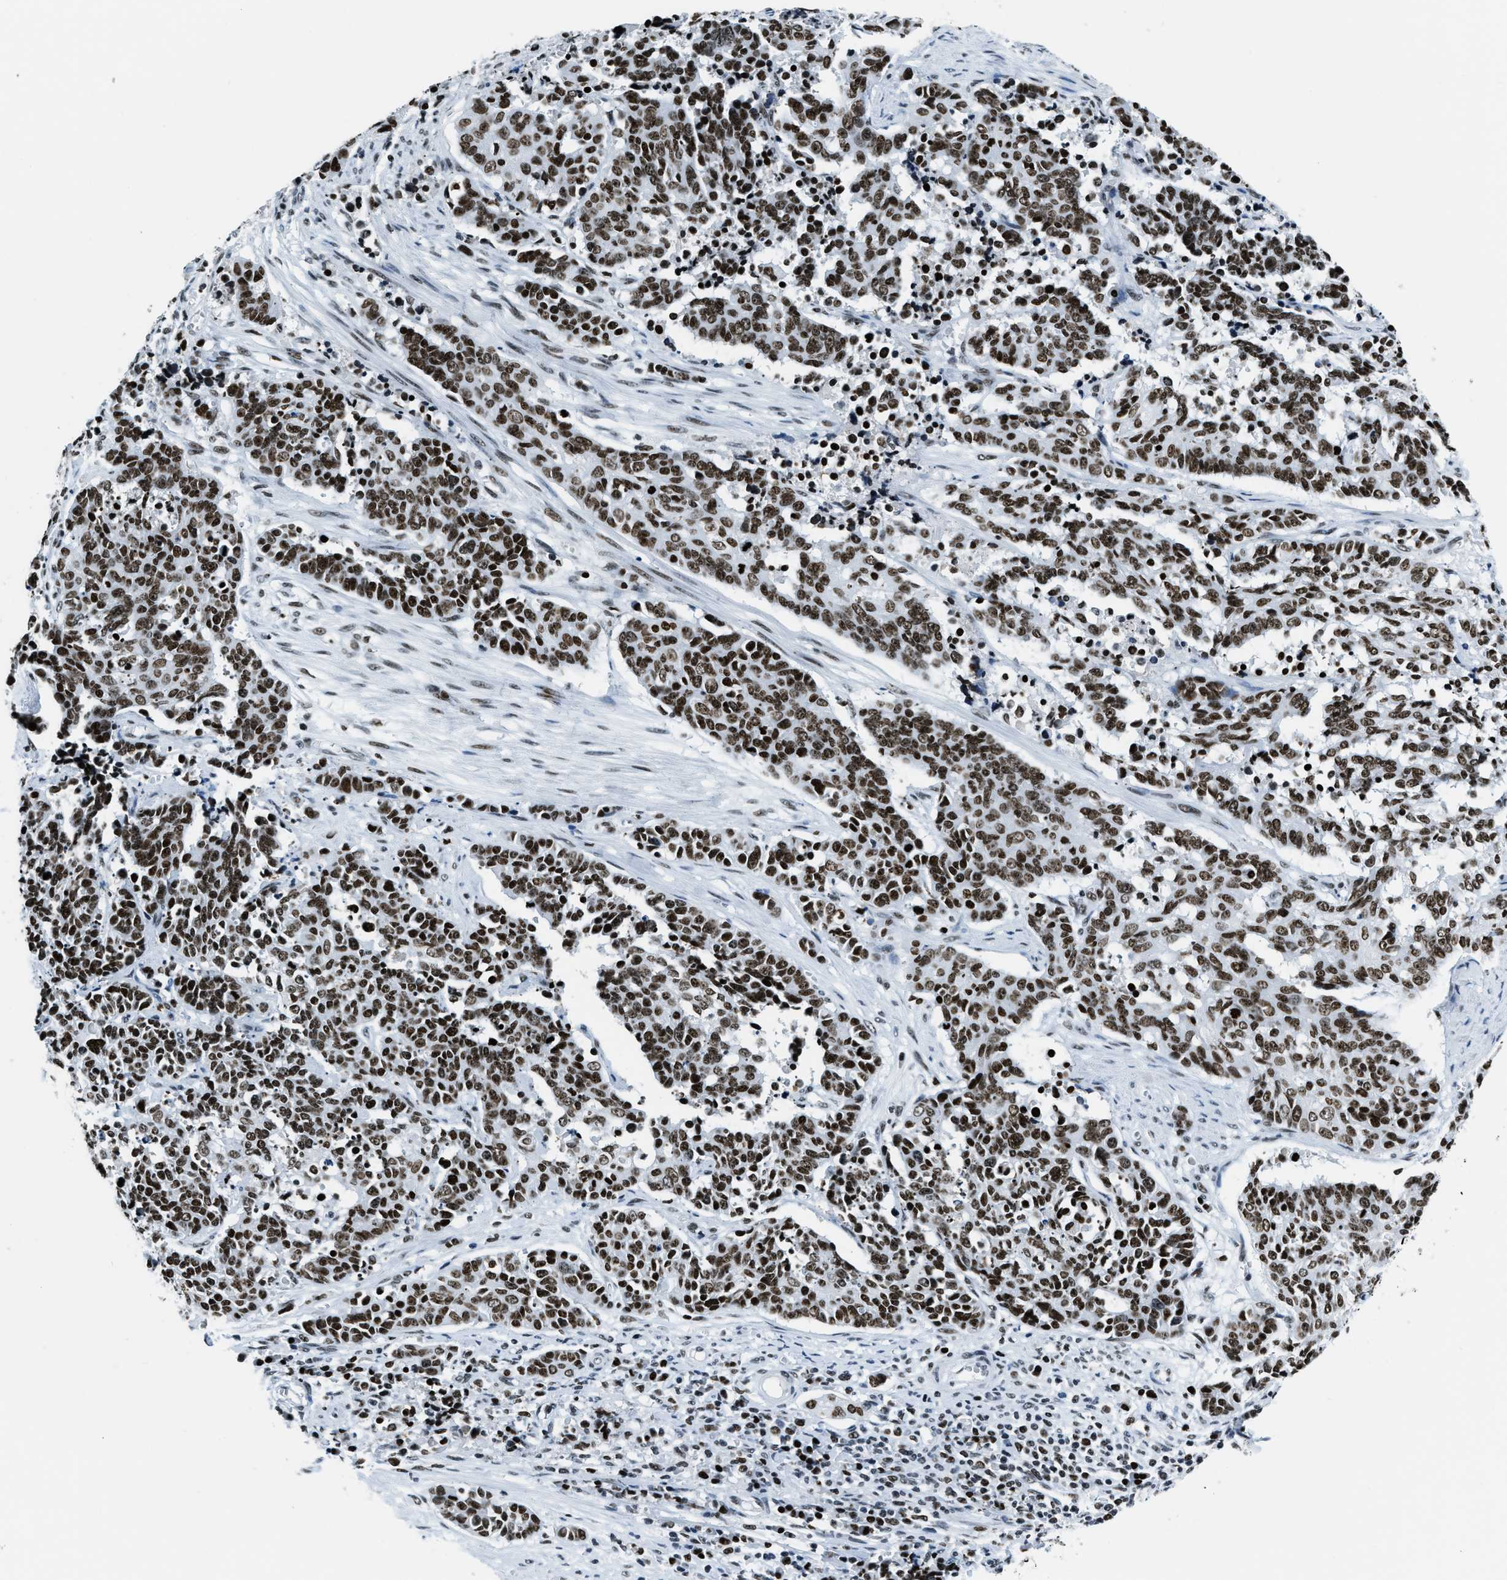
{"staining": {"intensity": "strong", "quantity": ">75%", "location": "nuclear"}, "tissue": "cervical cancer", "cell_type": "Tumor cells", "image_type": "cancer", "snomed": [{"axis": "morphology", "description": "Squamous cell carcinoma, NOS"}, {"axis": "topography", "description": "Cervix"}], "caption": "Strong nuclear staining for a protein is identified in about >75% of tumor cells of cervical squamous cell carcinoma using immunohistochemistry (IHC).", "gene": "TOP1", "patient": {"sex": "female", "age": 35}}